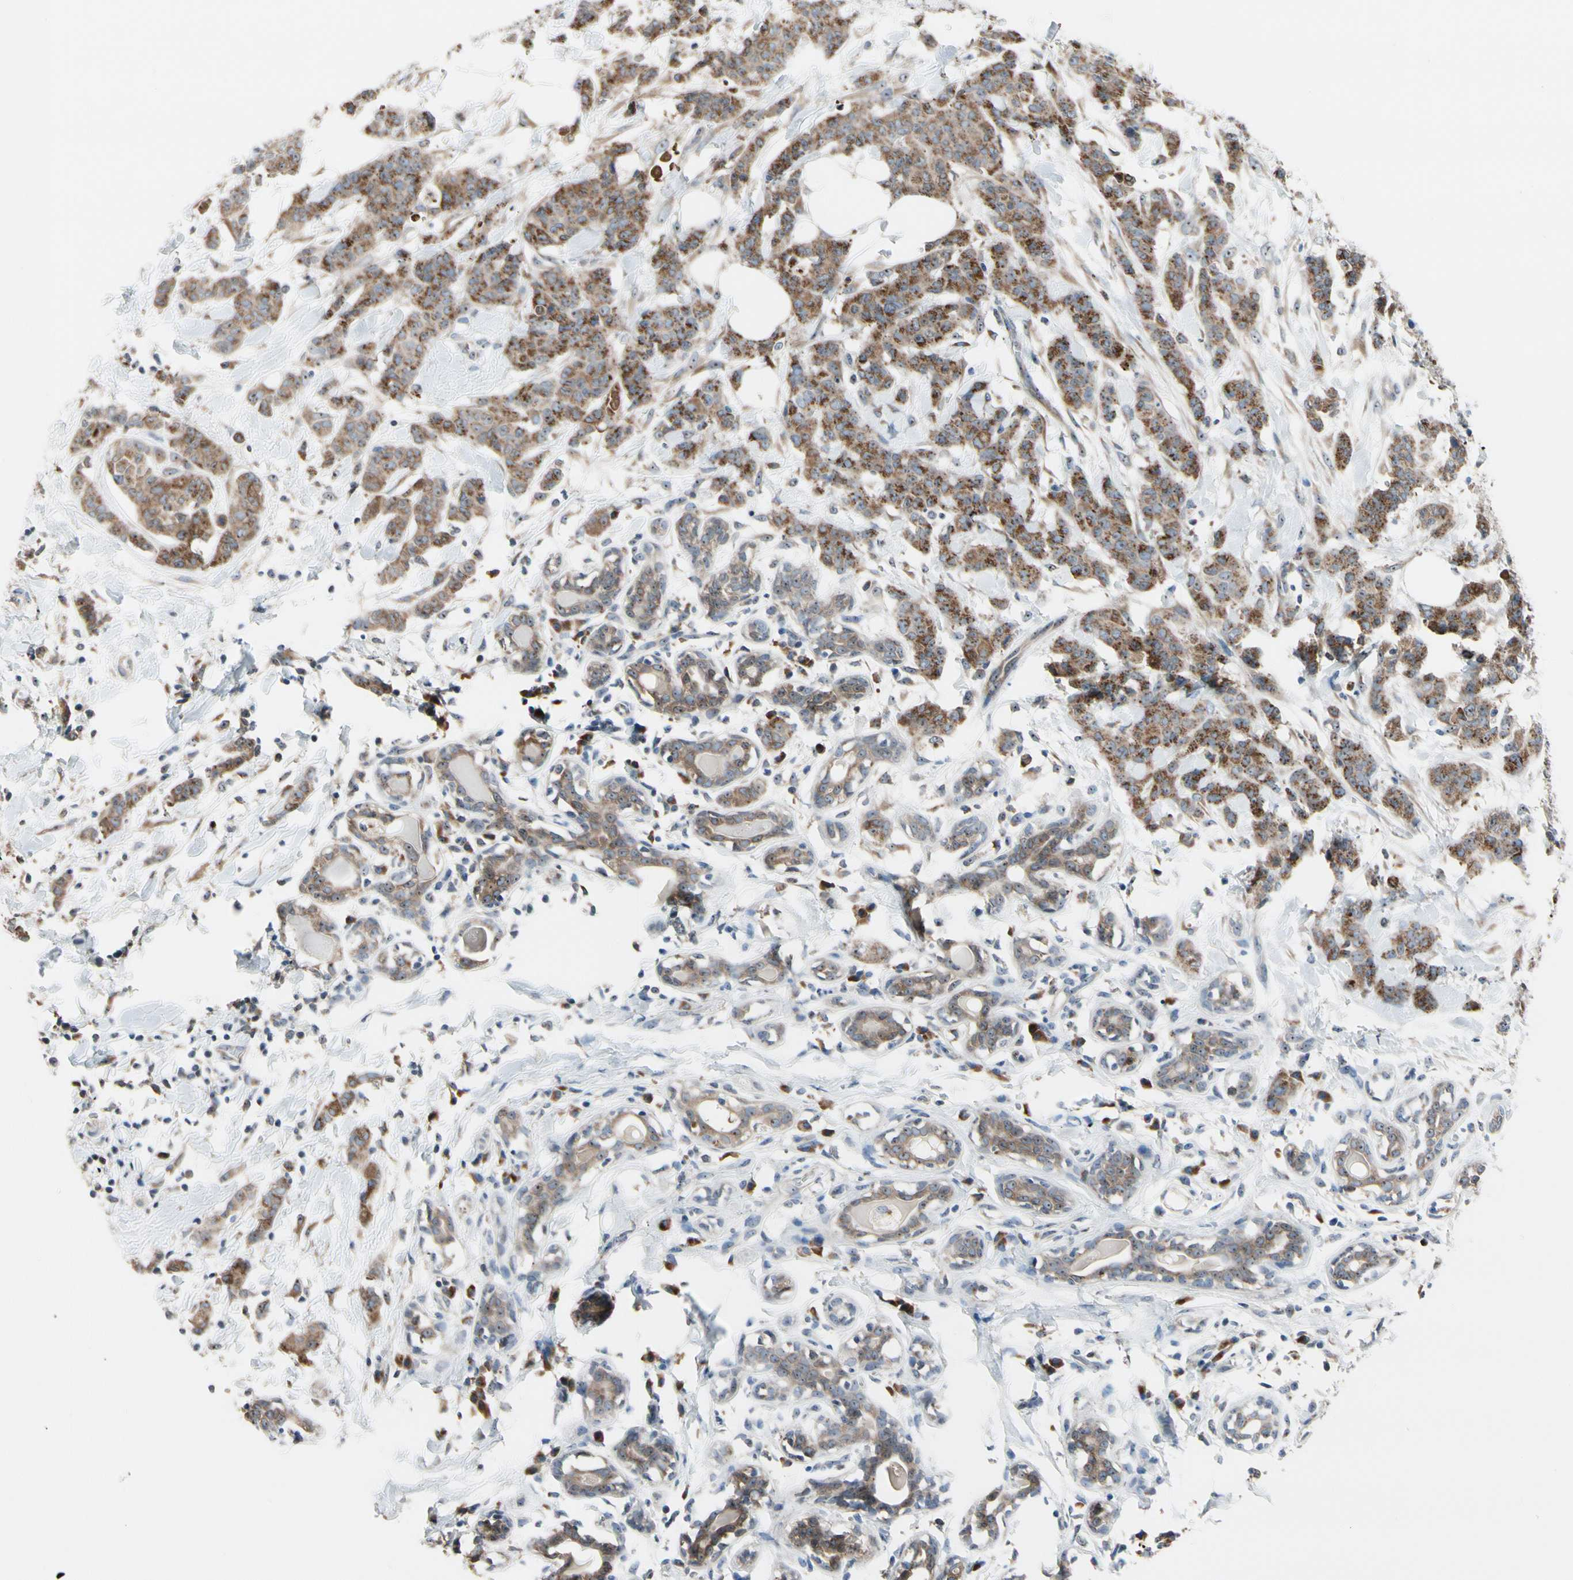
{"staining": {"intensity": "moderate", "quantity": ">75%", "location": "cytoplasmic/membranous"}, "tissue": "breast cancer", "cell_type": "Tumor cells", "image_type": "cancer", "snomed": [{"axis": "morphology", "description": "Normal tissue, NOS"}, {"axis": "morphology", "description": "Duct carcinoma"}, {"axis": "topography", "description": "Breast"}], "caption": "Immunohistochemistry (IHC) micrograph of neoplastic tissue: human breast cancer (invasive ductal carcinoma) stained using immunohistochemistry (IHC) exhibits medium levels of moderate protein expression localized specifically in the cytoplasmic/membranous of tumor cells, appearing as a cytoplasmic/membranous brown color.", "gene": "TMED7", "patient": {"sex": "female", "age": 40}}